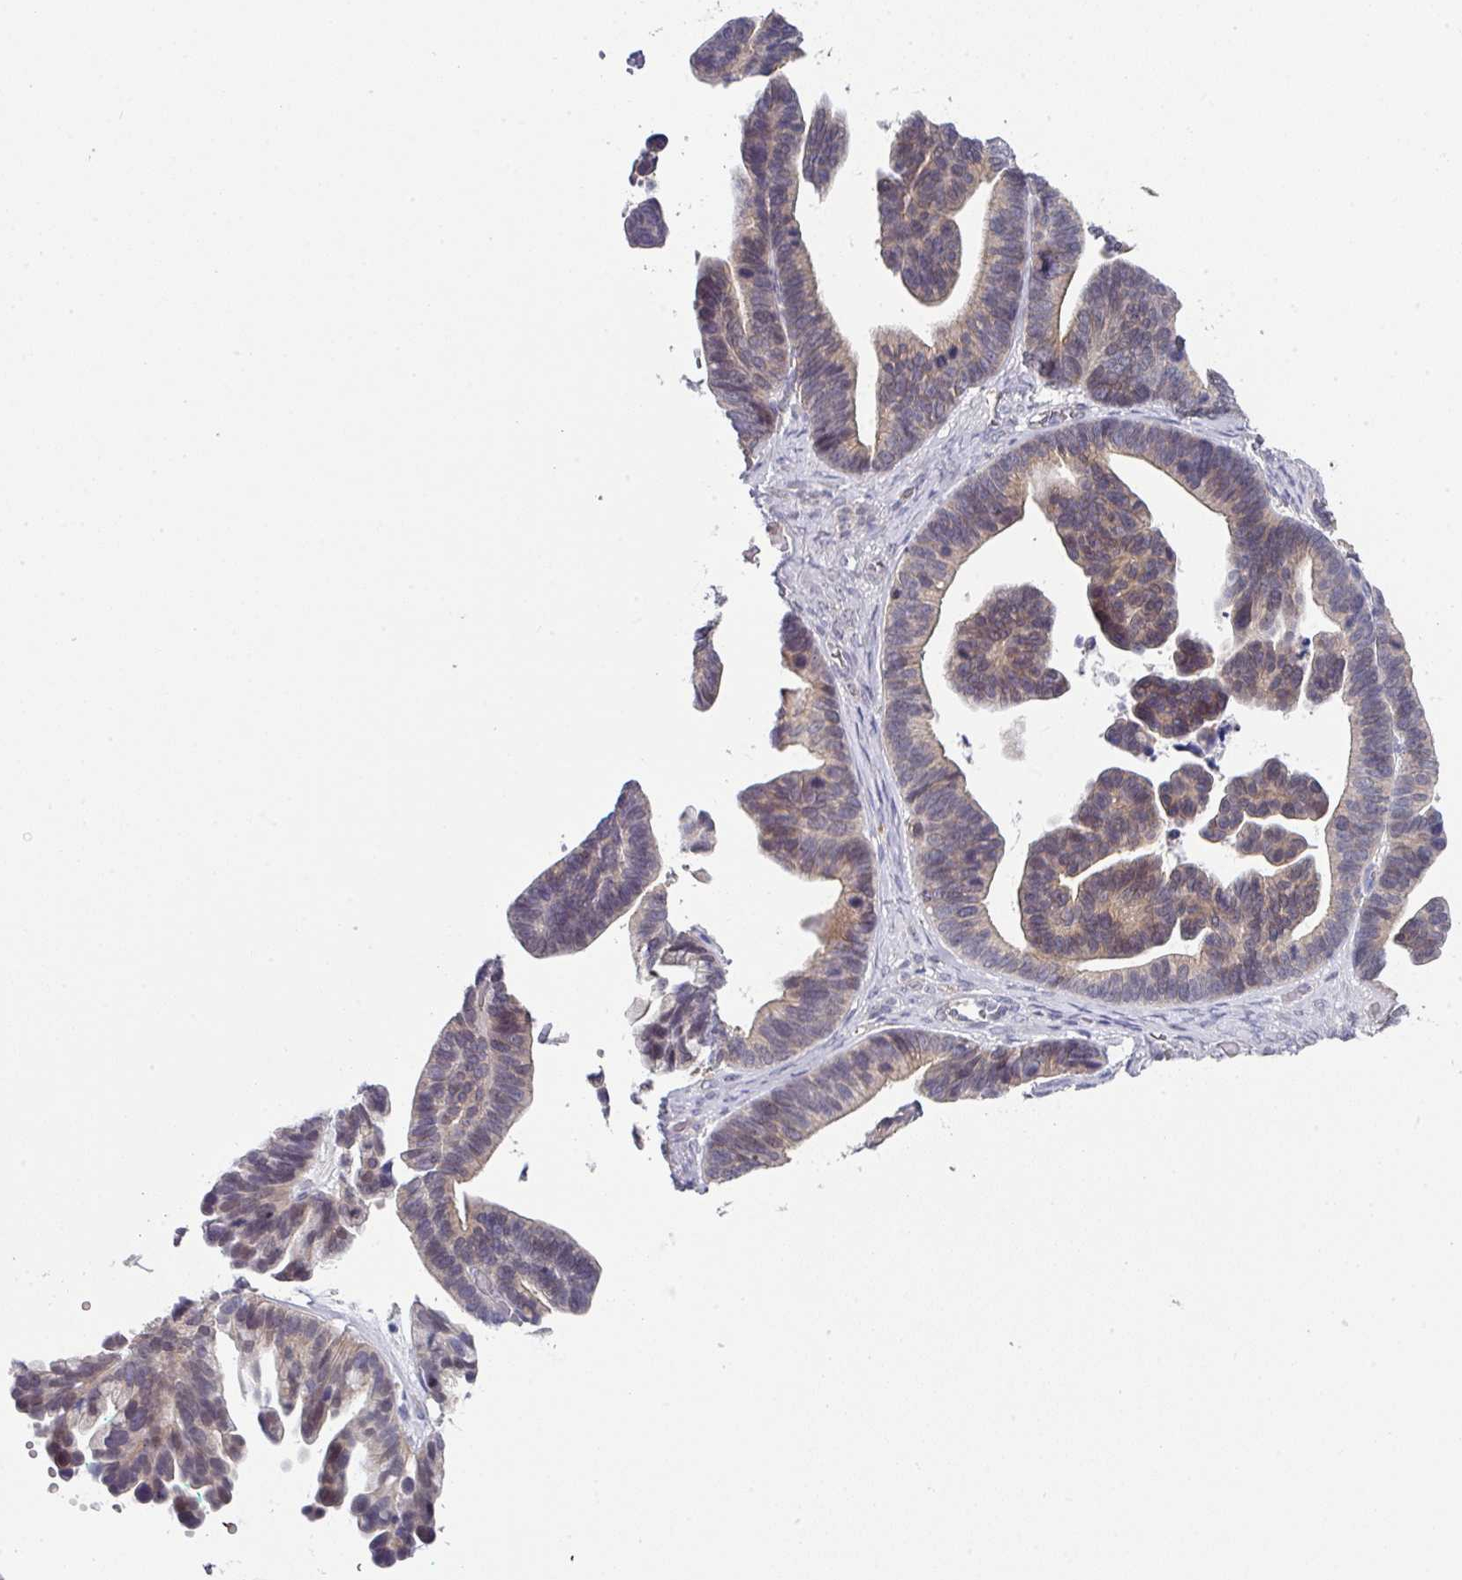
{"staining": {"intensity": "weak", "quantity": "25%-75%", "location": "cytoplasmic/membranous"}, "tissue": "ovarian cancer", "cell_type": "Tumor cells", "image_type": "cancer", "snomed": [{"axis": "morphology", "description": "Cystadenocarcinoma, serous, NOS"}, {"axis": "topography", "description": "Ovary"}], "caption": "DAB (3,3'-diaminobenzidine) immunohistochemical staining of human ovarian serous cystadenocarcinoma shows weak cytoplasmic/membranous protein positivity in approximately 25%-75% of tumor cells.", "gene": "DCAF12L2", "patient": {"sex": "female", "age": 56}}